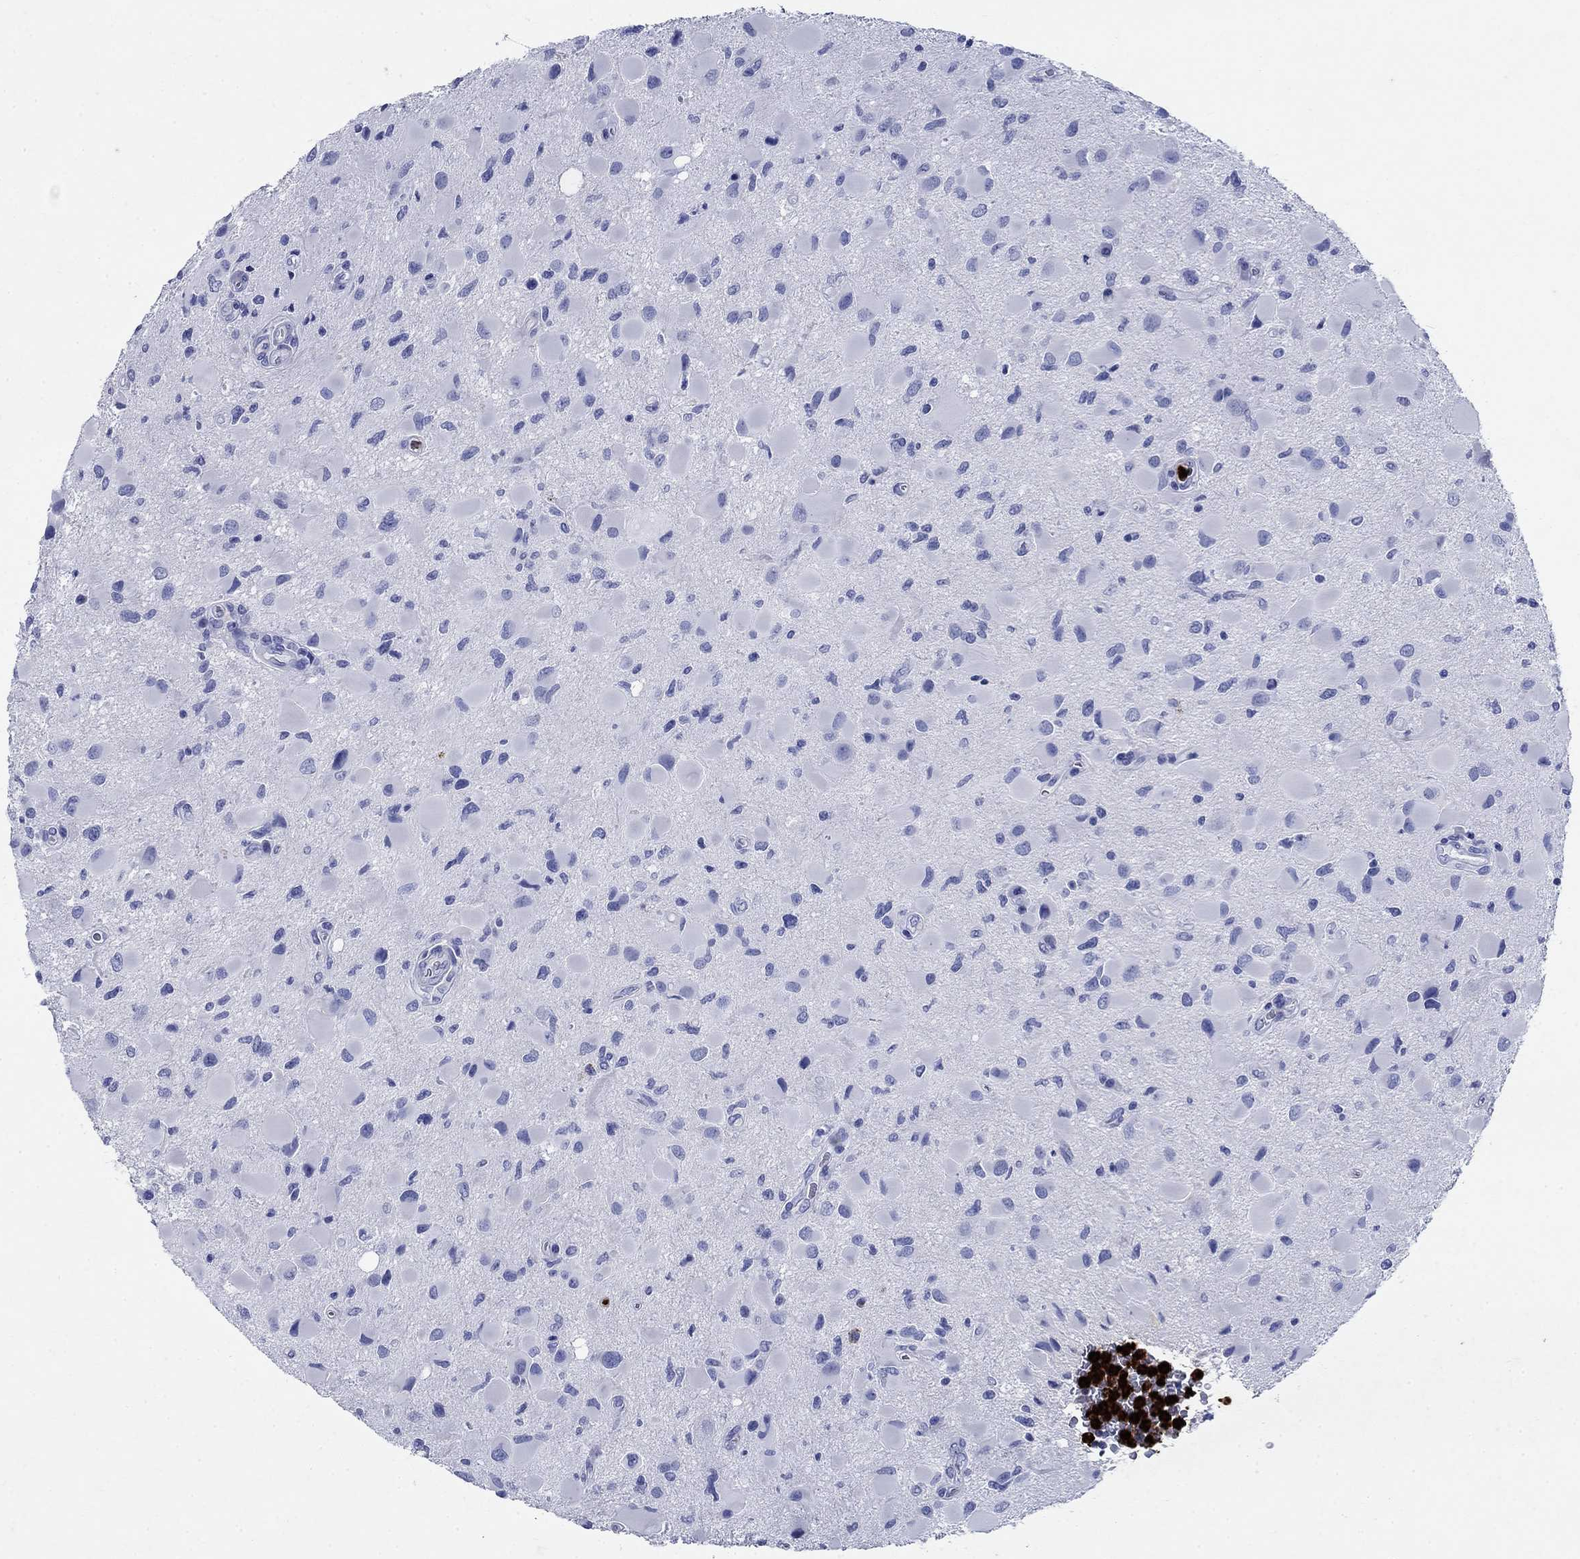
{"staining": {"intensity": "negative", "quantity": "none", "location": "none"}, "tissue": "glioma", "cell_type": "Tumor cells", "image_type": "cancer", "snomed": [{"axis": "morphology", "description": "Glioma, malignant, Low grade"}, {"axis": "topography", "description": "Brain"}], "caption": "IHC of human malignant low-grade glioma reveals no staining in tumor cells.", "gene": "AZU1", "patient": {"sex": "female", "age": 32}}